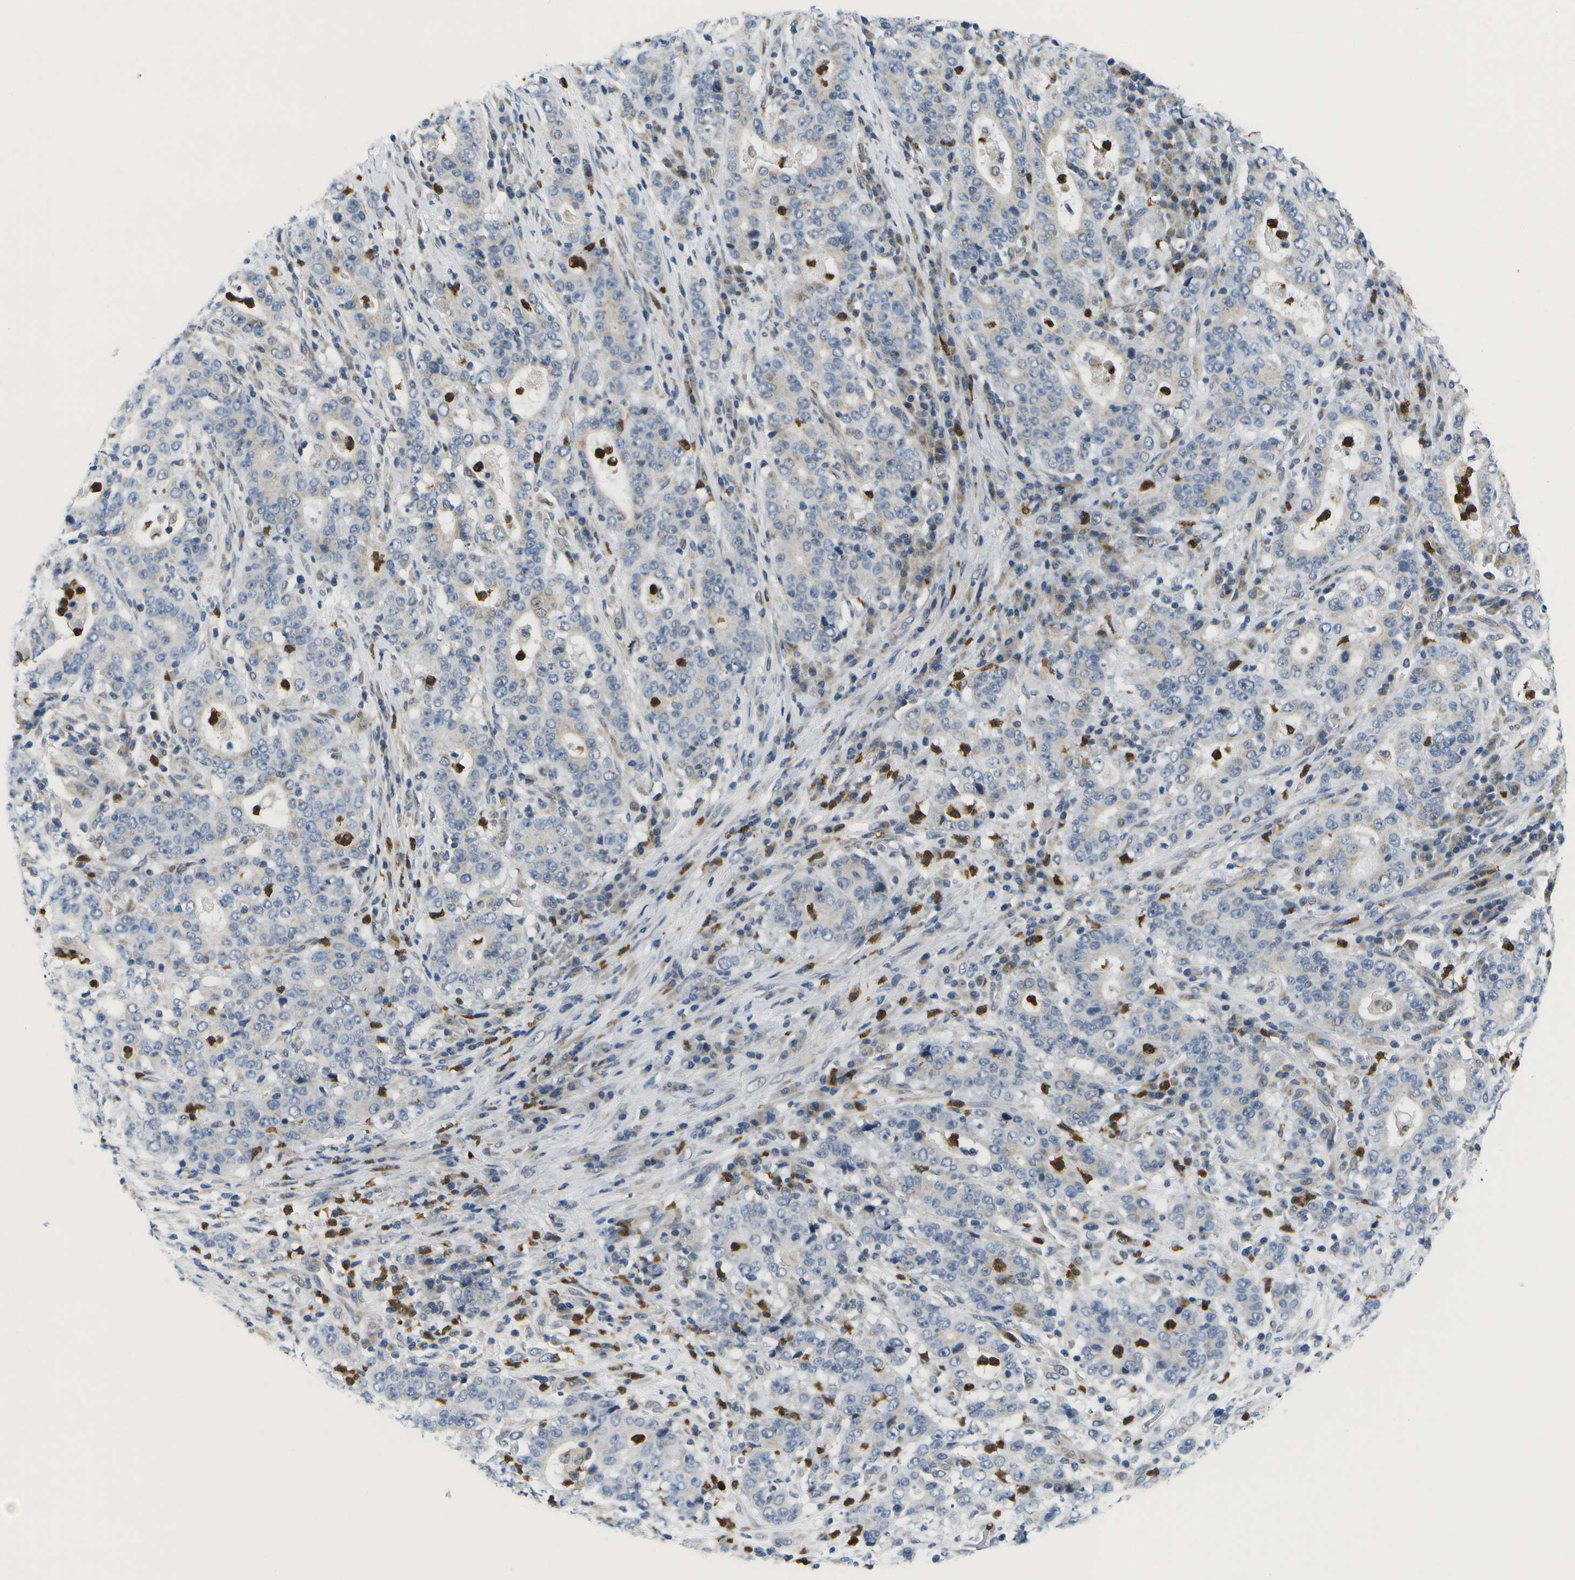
{"staining": {"intensity": "negative", "quantity": "none", "location": "none"}, "tissue": "stomach cancer", "cell_type": "Tumor cells", "image_type": "cancer", "snomed": [{"axis": "morphology", "description": "Normal tissue, NOS"}, {"axis": "morphology", "description": "Adenocarcinoma, NOS"}, {"axis": "topography", "description": "Stomach, upper"}, {"axis": "topography", "description": "Stomach"}], "caption": "An image of stomach cancer (adenocarcinoma) stained for a protein displays no brown staining in tumor cells. Brightfield microscopy of immunohistochemistry (IHC) stained with DAB (brown) and hematoxylin (blue), captured at high magnification.", "gene": "GALNT15", "patient": {"sex": "male", "age": 59}}